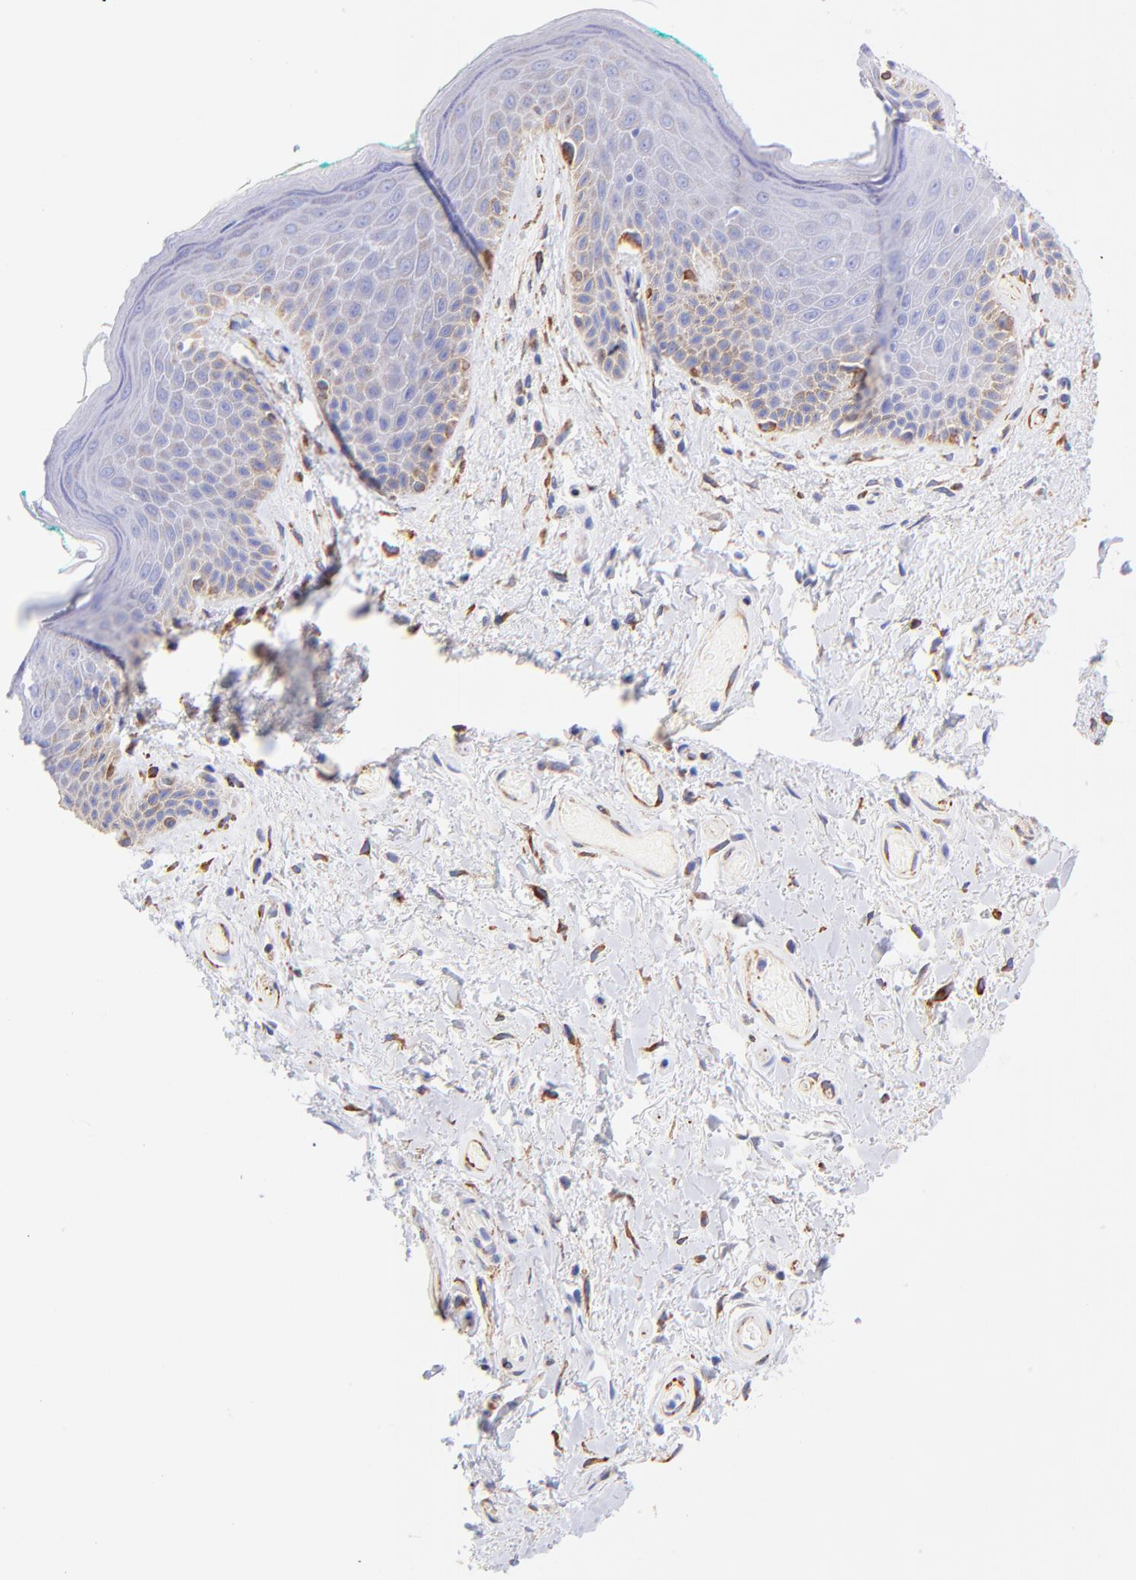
{"staining": {"intensity": "moderate", "quantity": "25%-75%", "location": "cytoplasmic/membranous"}, "tissue": "skin", "cell_type": "Epidermal cells", "image_type": "normal", "snomed": [{"axis": "morphology", "description": "Normal tissue, NOS"}, {"axis": "topography", "description": "Anal"}], "caption": "Skin stained for a protein (brown) reveals moderate cytoplasmic/membranous positive staining in approximately 25%-75% of epidermal cells.", "gene": "SPARC", "patient": {"sex": "male", "age": 74}}